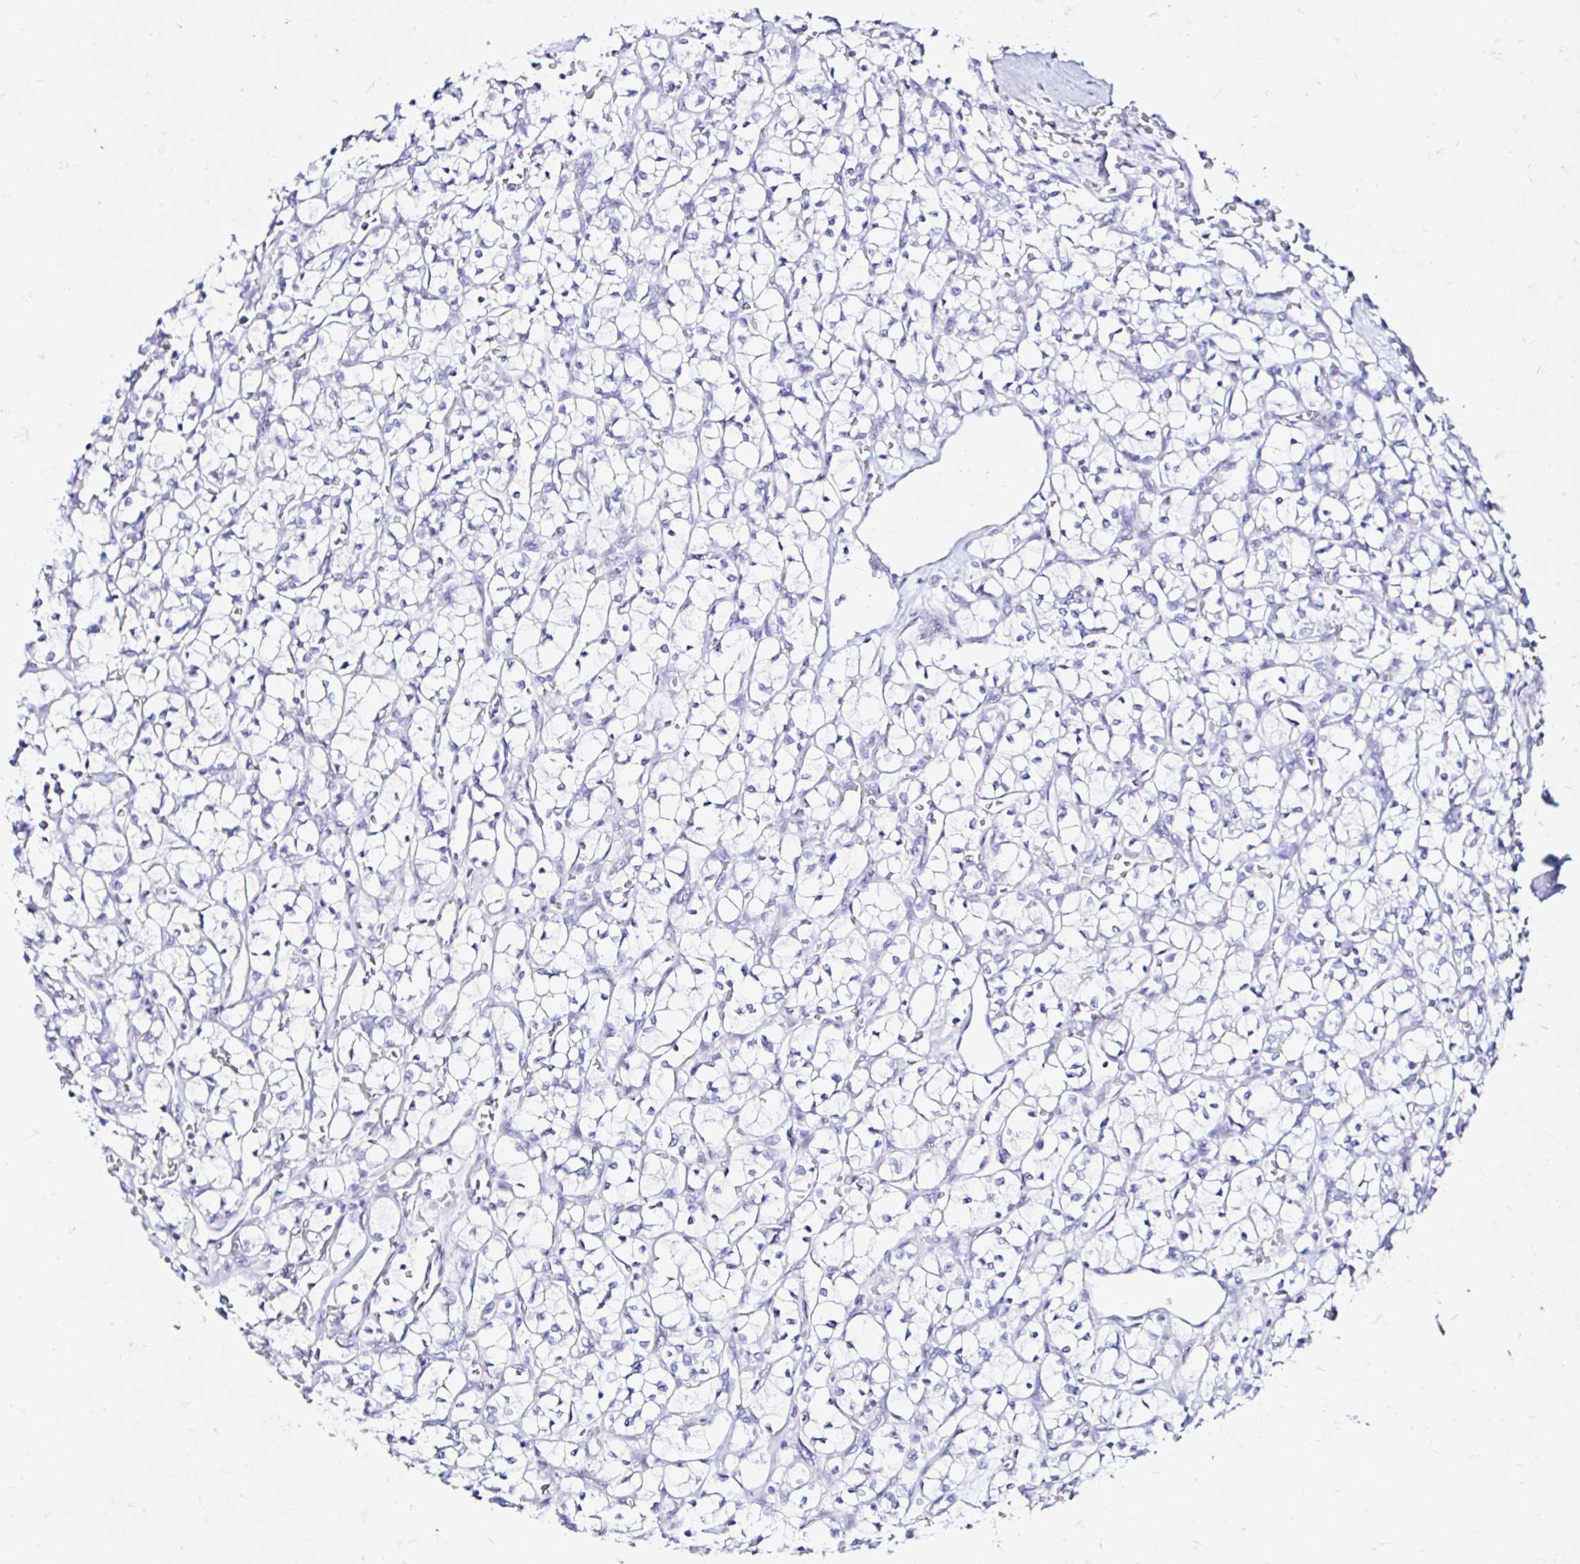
{"staining": {"intensity": "negative", "quantity": "none", "location": "none"}, "tissue": "renal cancer", "cell_type": "Tumor cells", "image_type": "cancer", "snomed": [{"axis": "morphology", "description": "Adenocarcinoma, NOS"}, {"axis": "topography", "description": "Kidney"}], "caption": "High magnification brightfield microscopy of renal adenocarcinoma stained with DAB (3,3'-diaminobenzidine) (brown) and counterstained with hematoxylin (blue): tumor cells show no significant expression.", "gene": "ZNF432", "patient": {"sex": "female", "age": 64}}